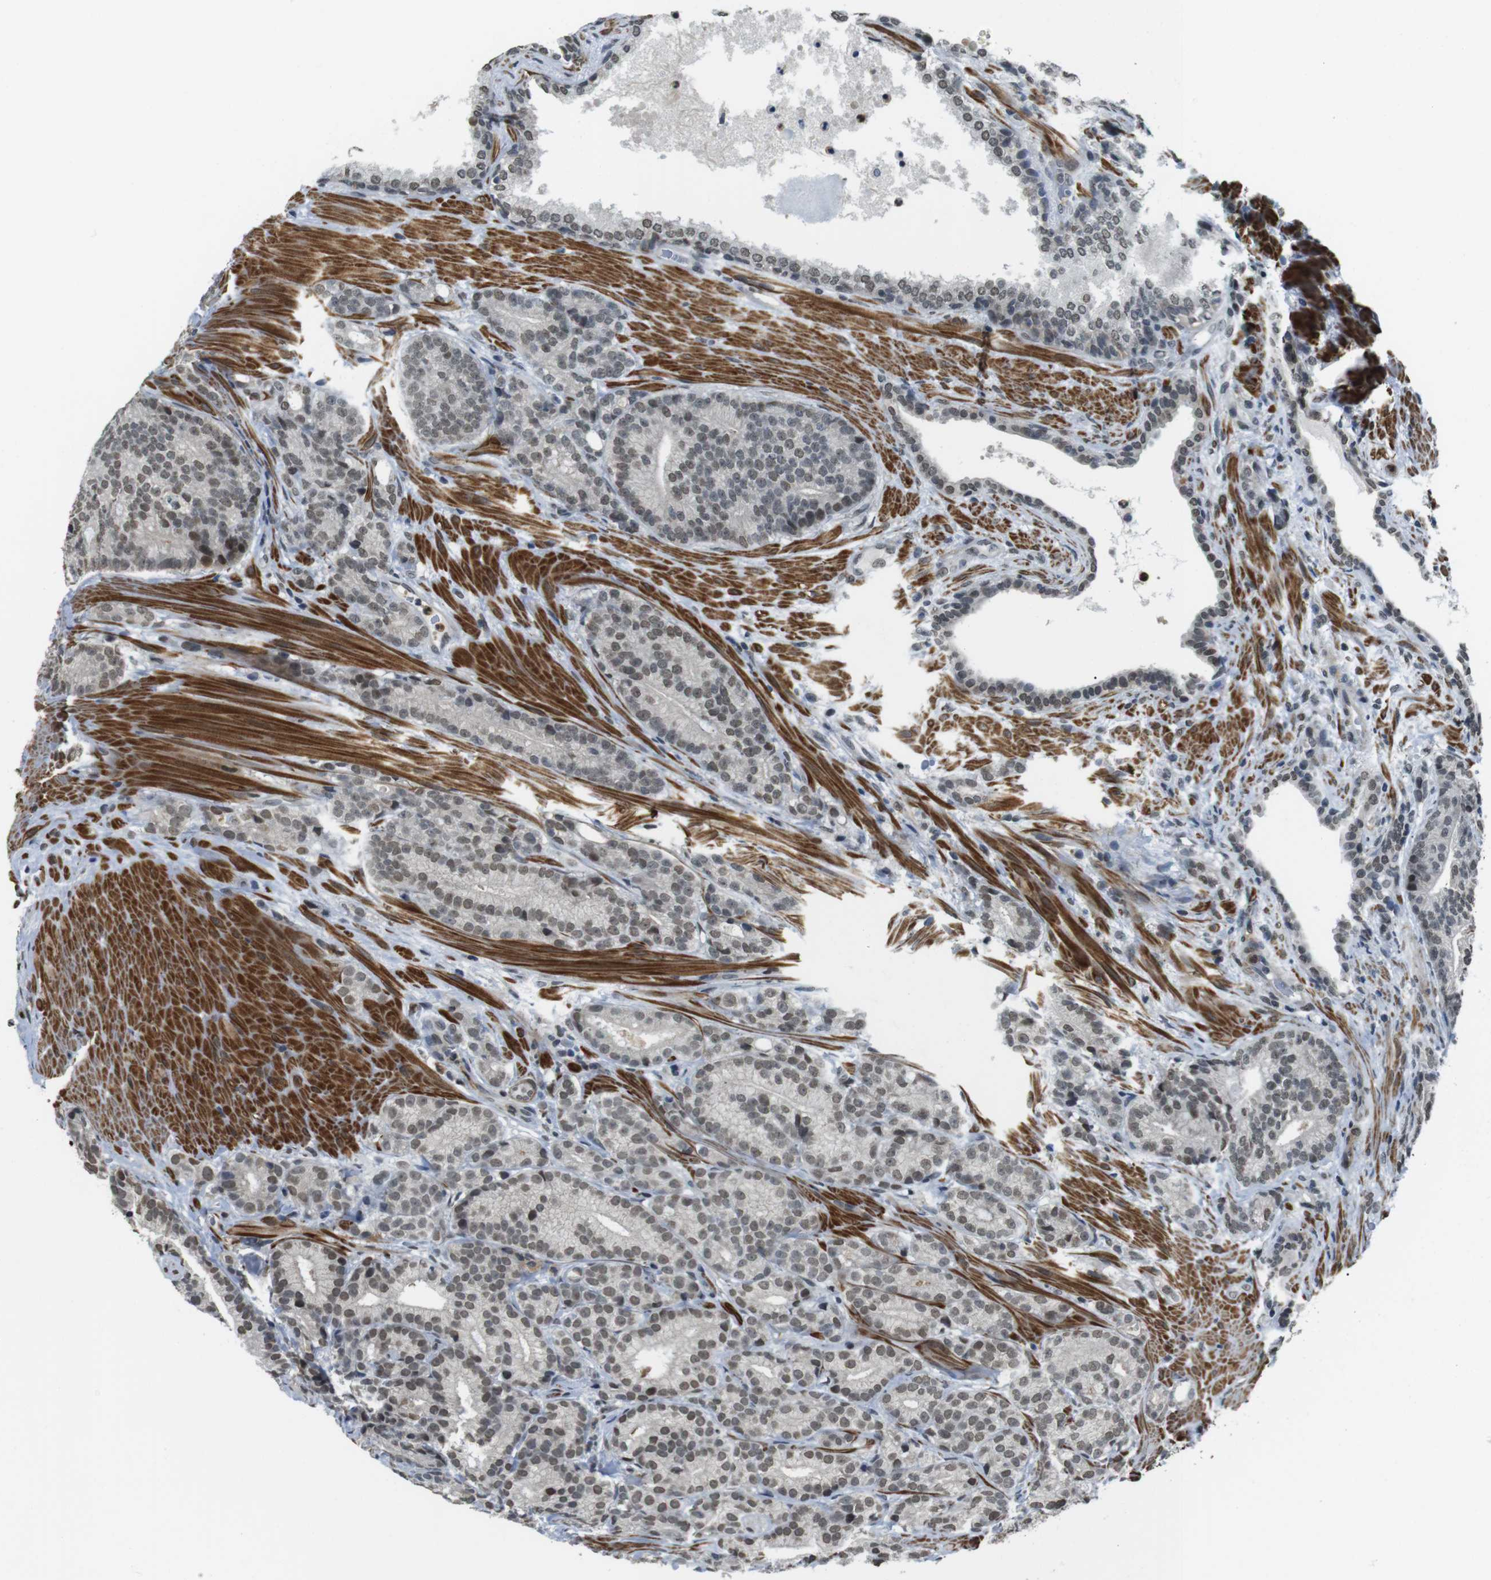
{"staining": {"intensity": "moderate", "quantity": "25%-75%", "location": "nuclear"}, "tissue": "prostate cancer", "cell_type": "Tumor cells", "image_type": "cancer", "snomed": [{"axis": "morphology", "description": "Adenocarcinoma, High grade"}, {"axis": "topography", "description": "Prostate"}], "caption": "Immunohistochemical staining of prostate cancer exhibits moderate nuclear protein expression in approximately 25%-75% of tumor cells. The staining is performed using DAB brown chromogen to label protein expression. The nuclei are counter-stained blue using hematoxylin.", "gene": "USP7", "patient": {"sex": "male", "age": 61}}